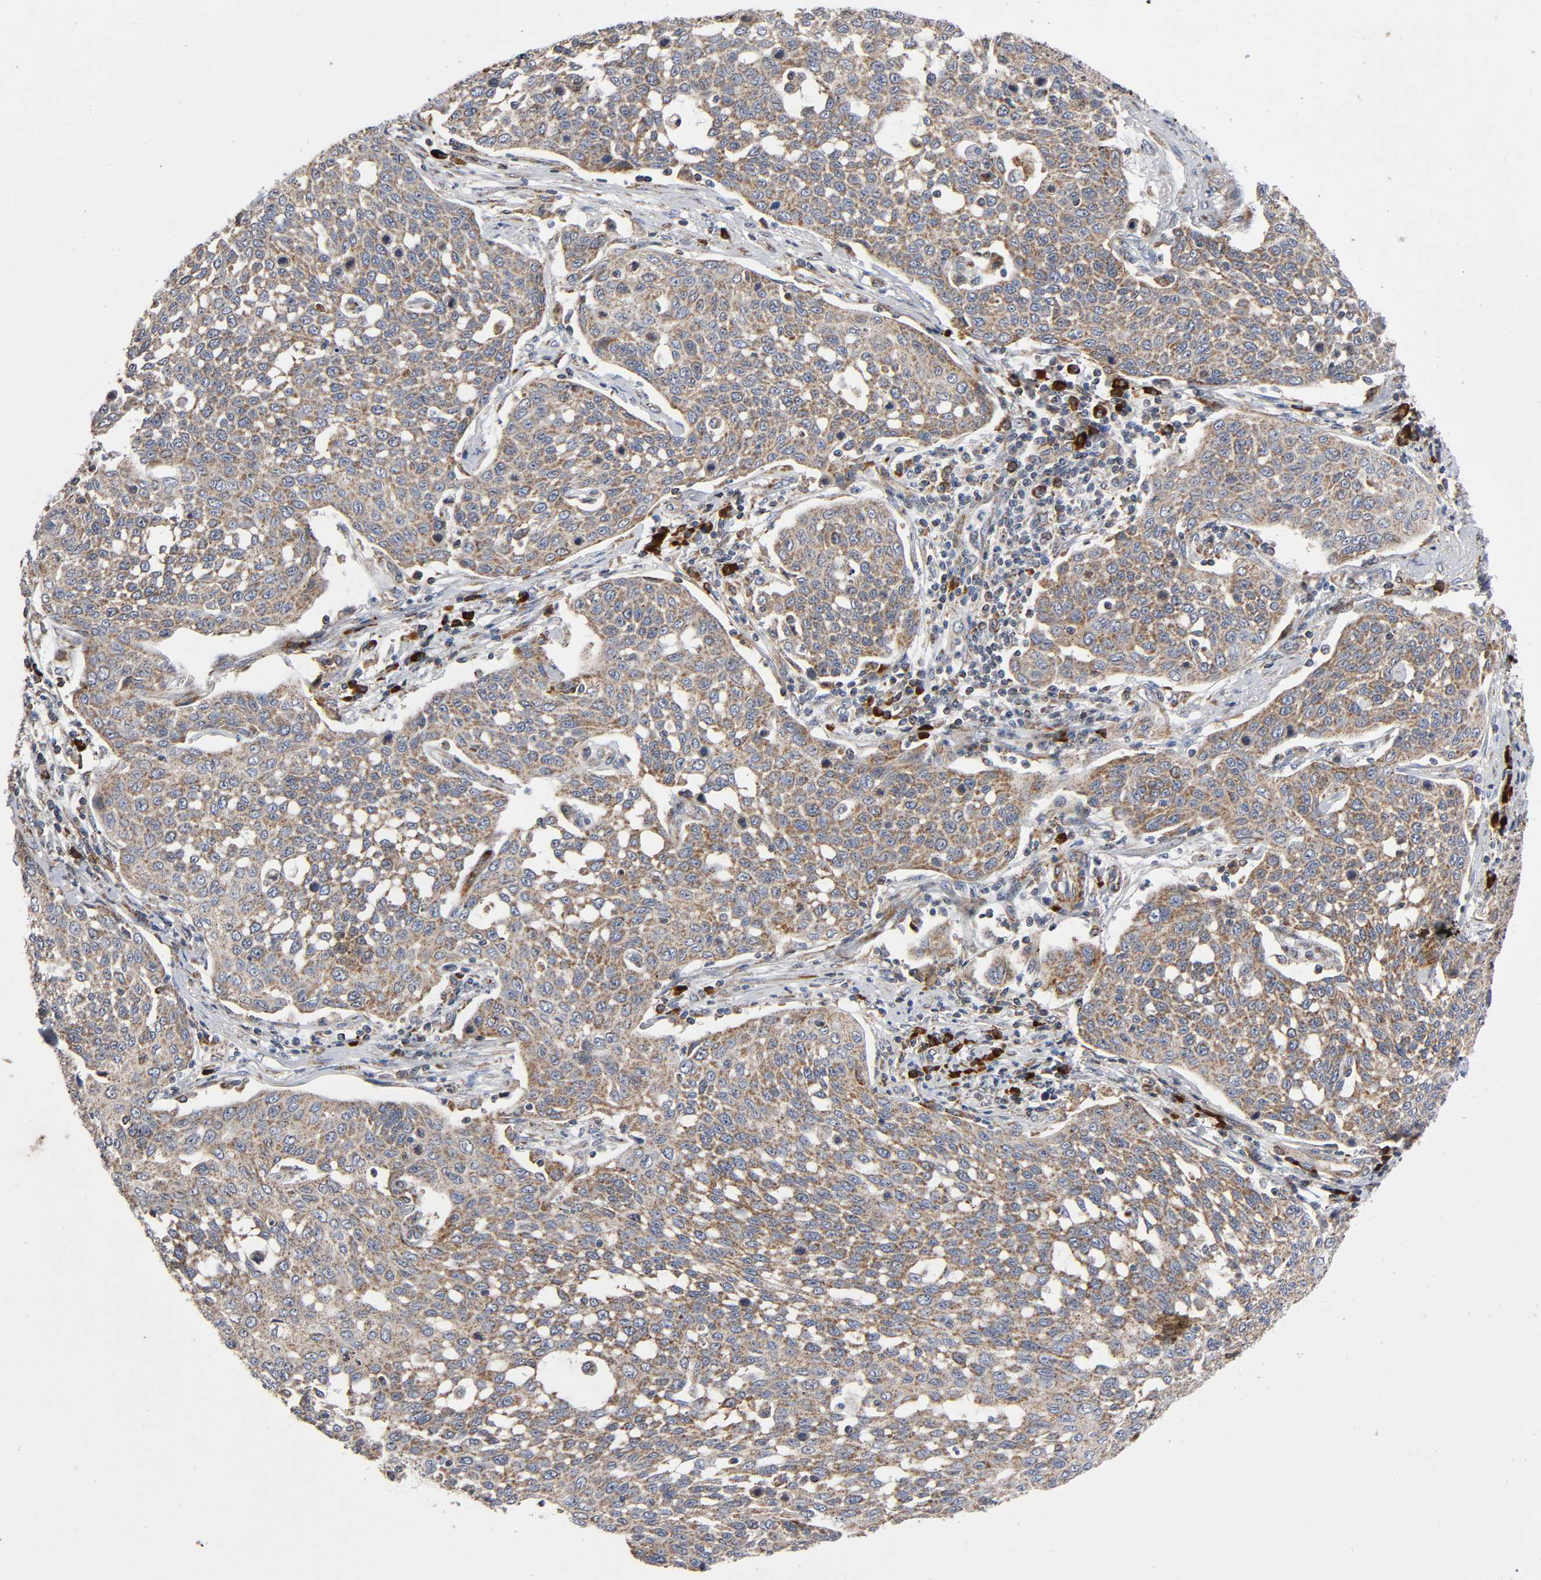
{"staining": {"intensity": "moderate", "quantity": "25%-75%", "location": "cytoplasmic/membranous"}, "tissue": "cervical cancer", "cell_type": "Tumor cells", "image_type": "cancer", "snomed": [{"axis": "morphology", "description": "Squamous cell carcinoma, NOS"}, {"axis": "topography", "description": "Cervix"}], "caption": "Immunohistochemistry (IHC) (DAB (3,3'-diaminobenzidine)) staining of human cervical squamous cell carcinoma shows moderate cytoplasmic/membranous protein staining in about 25%-75% of tumor cells.", "gene": "MAP3K1", "patient": {"sex": "female", "age": 34}}